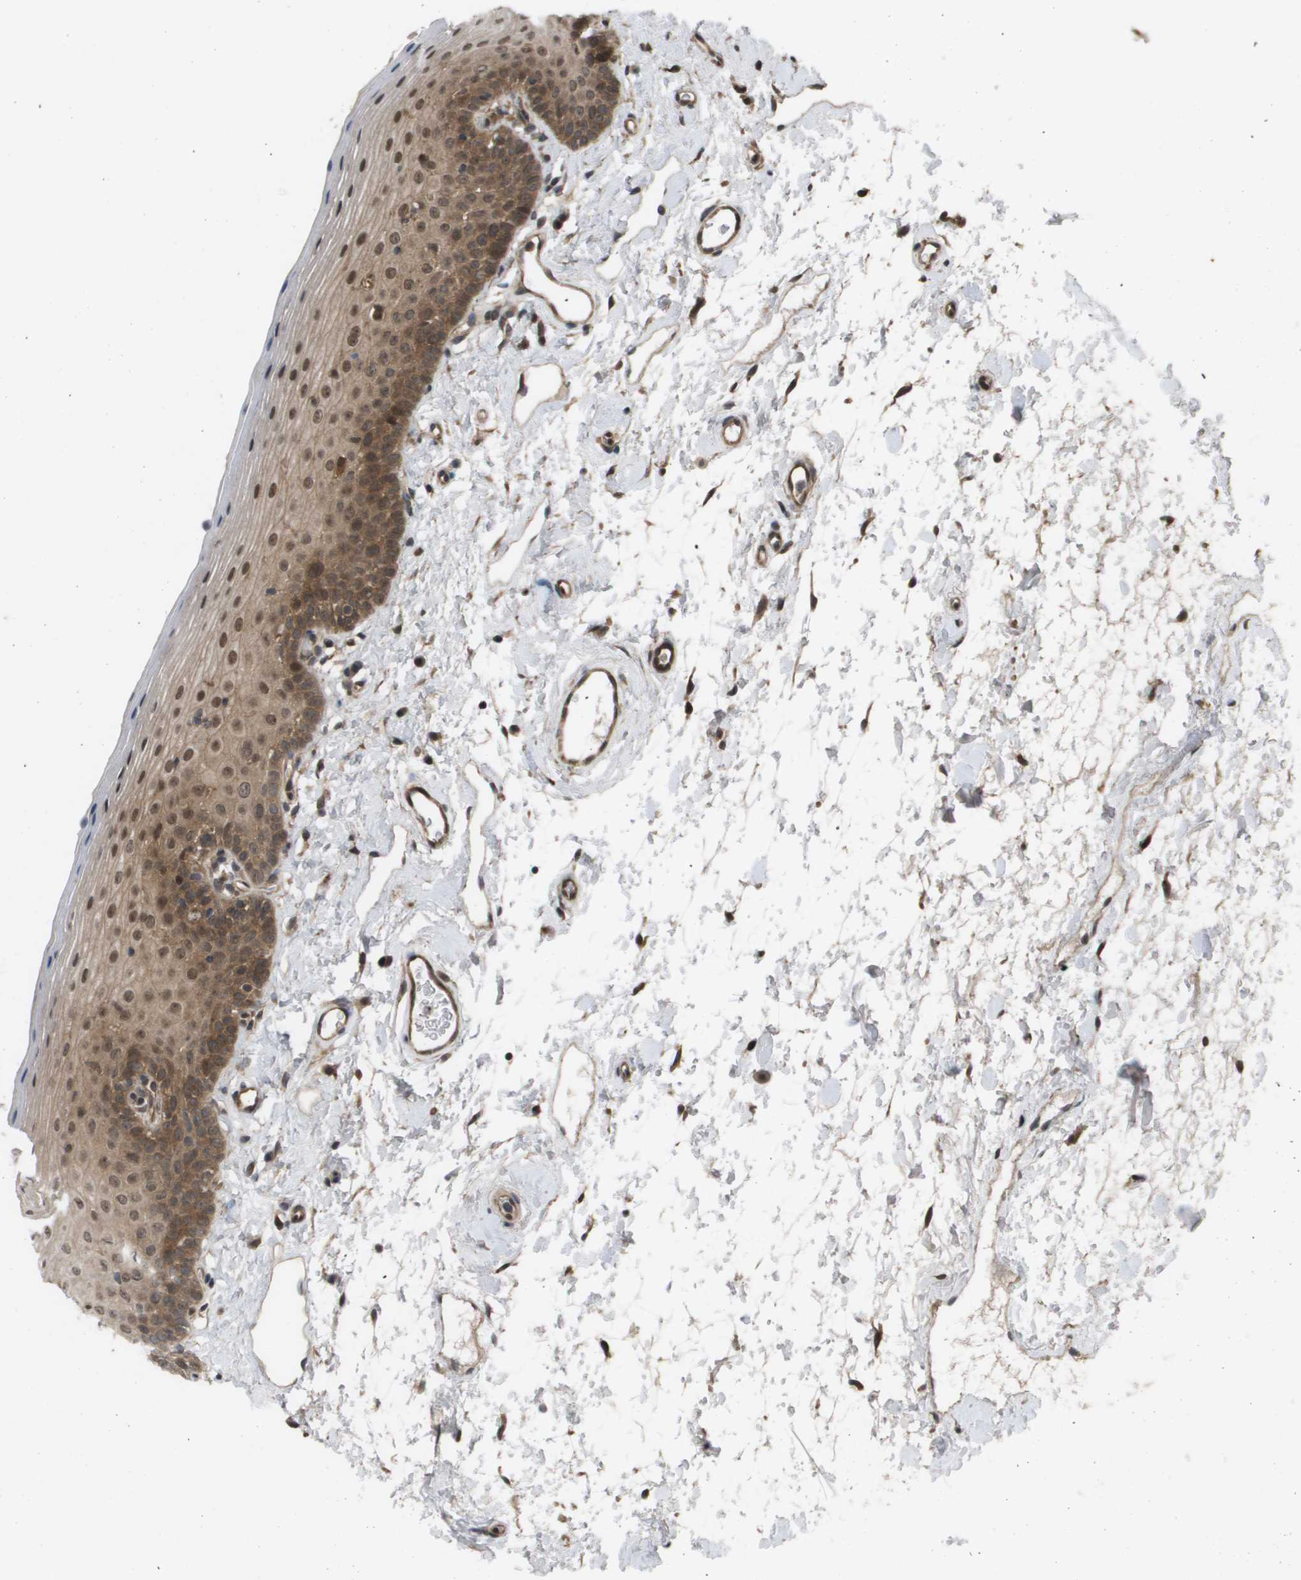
{"staining": {"intensity": "moderate", "quantity": ">75%", "location": "cytoplasmic/membranous,nuclear"}, "tissue": "oral mucosa", "cell_type": "Squamous epithelial cells", "image_type": "normal", "snomed": [{"axis": "morphology", "description": "Normal tissue, NOS"}, {"axis": "topography", "description": "Oral tissue"}], "caption": "Brown immunohistochemical staining in normal oral mucosa shows moderate cytoplasmic/membranous,nuclear expression in about >75% of squamous epithelial cells.", "gene": "CTPS2", "patient": {"sex": "male", "age": 66}}